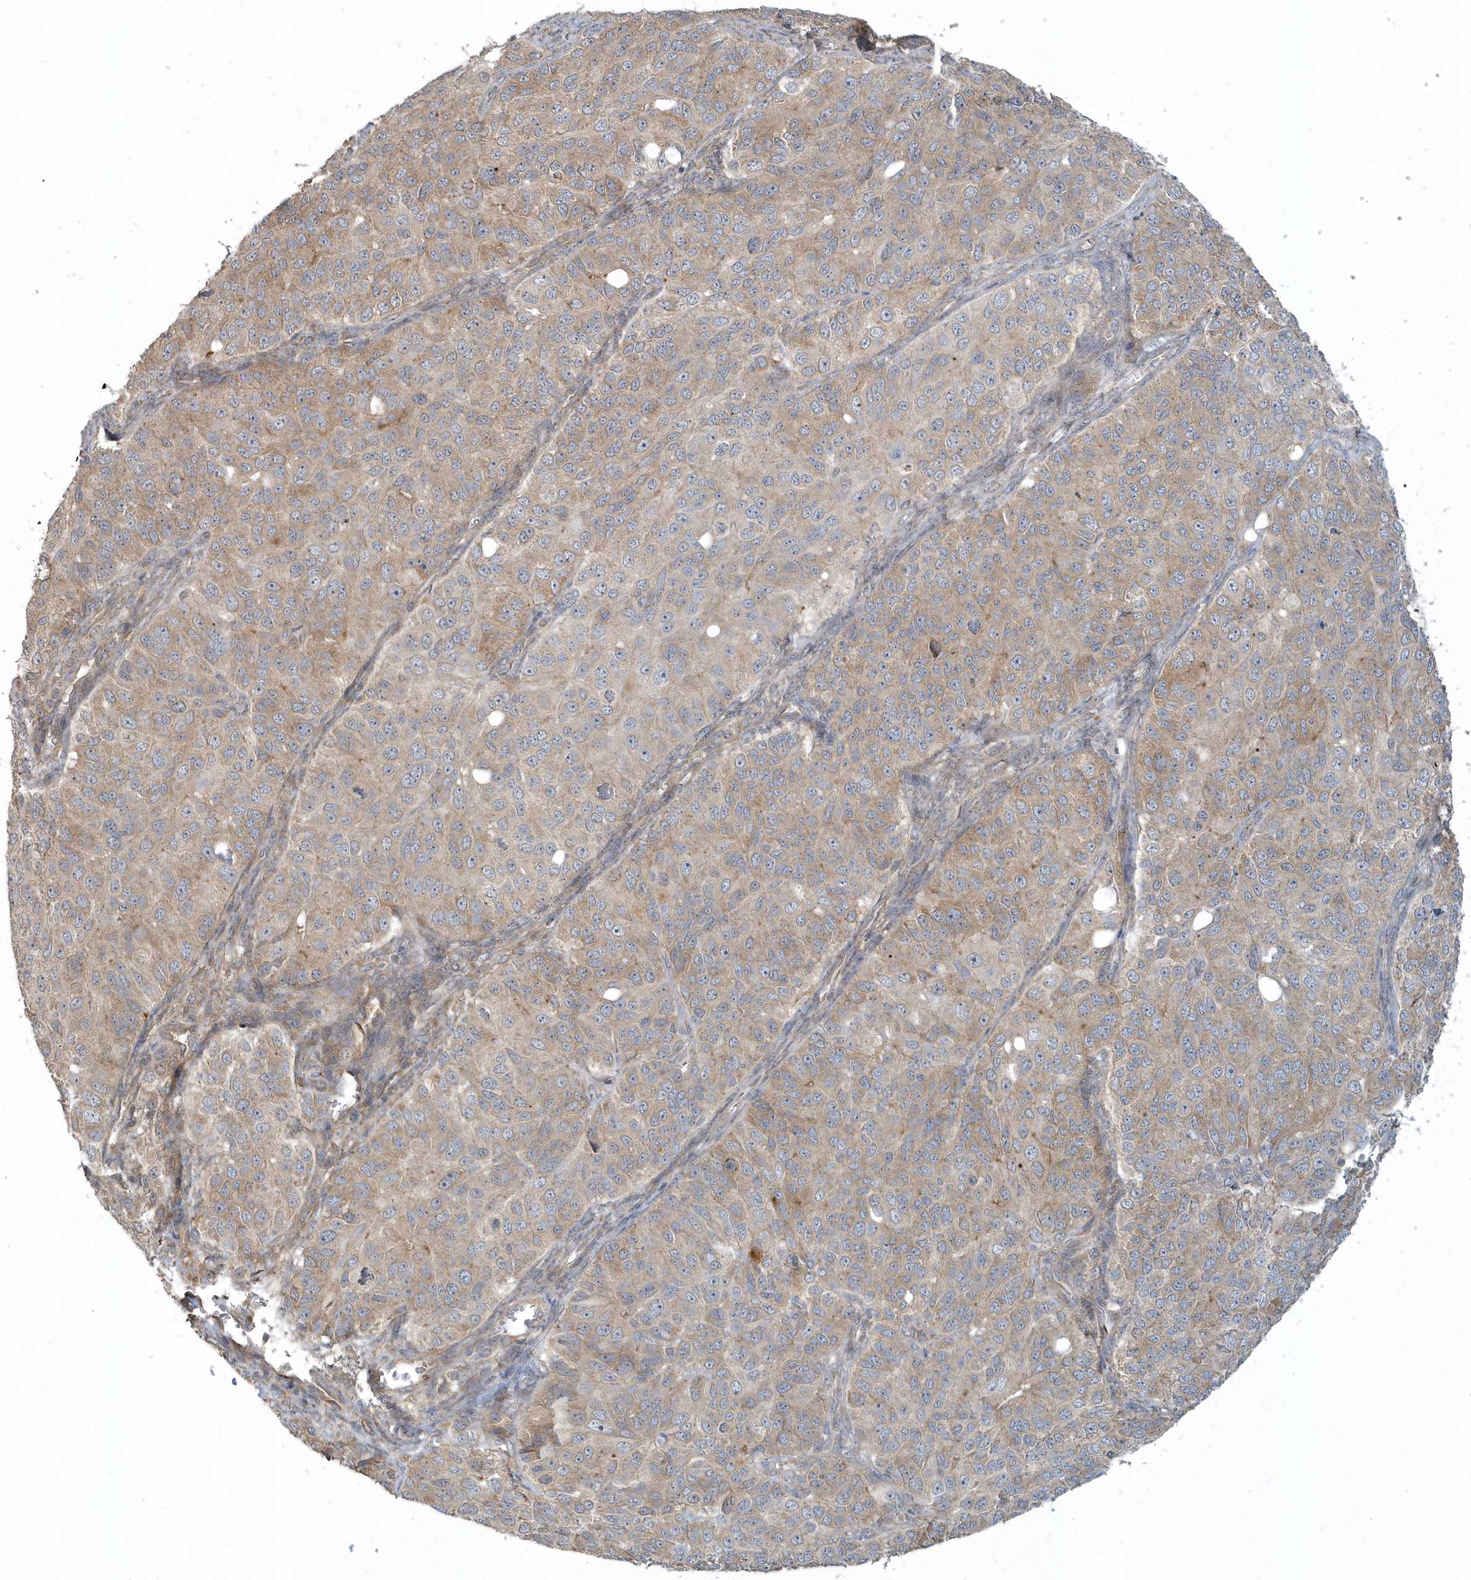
{"staining": {"intensity": "moderate", "quantity": ">75%", "location": "cytoplasmic/membranous"}, "tissue": "ovarian cancer", "cell_type": "Tumor cells", "image_type": "cancer", "snomed": [{"axis": "morphology", "description": "Carcinoma, endometroid"}, {"axis": "topography", "description": "Ovary"}], "caption": "Immunohistochemistry (IHC) staining of ovarian cancer, which exhibits medium levels of moderate cytoplasmic/membranous expression in approximately >75% of tumor cells indicating moderate cytoplasmic/membranous protein positivity. The staining was performed using DAB (3,3'-diaminobenzidine) (brown) for protein detection and nuclei were counterstained in hematoxylin (blue).", "gene": "STIM2", "patient": {"sex": "female", "age": 51}}